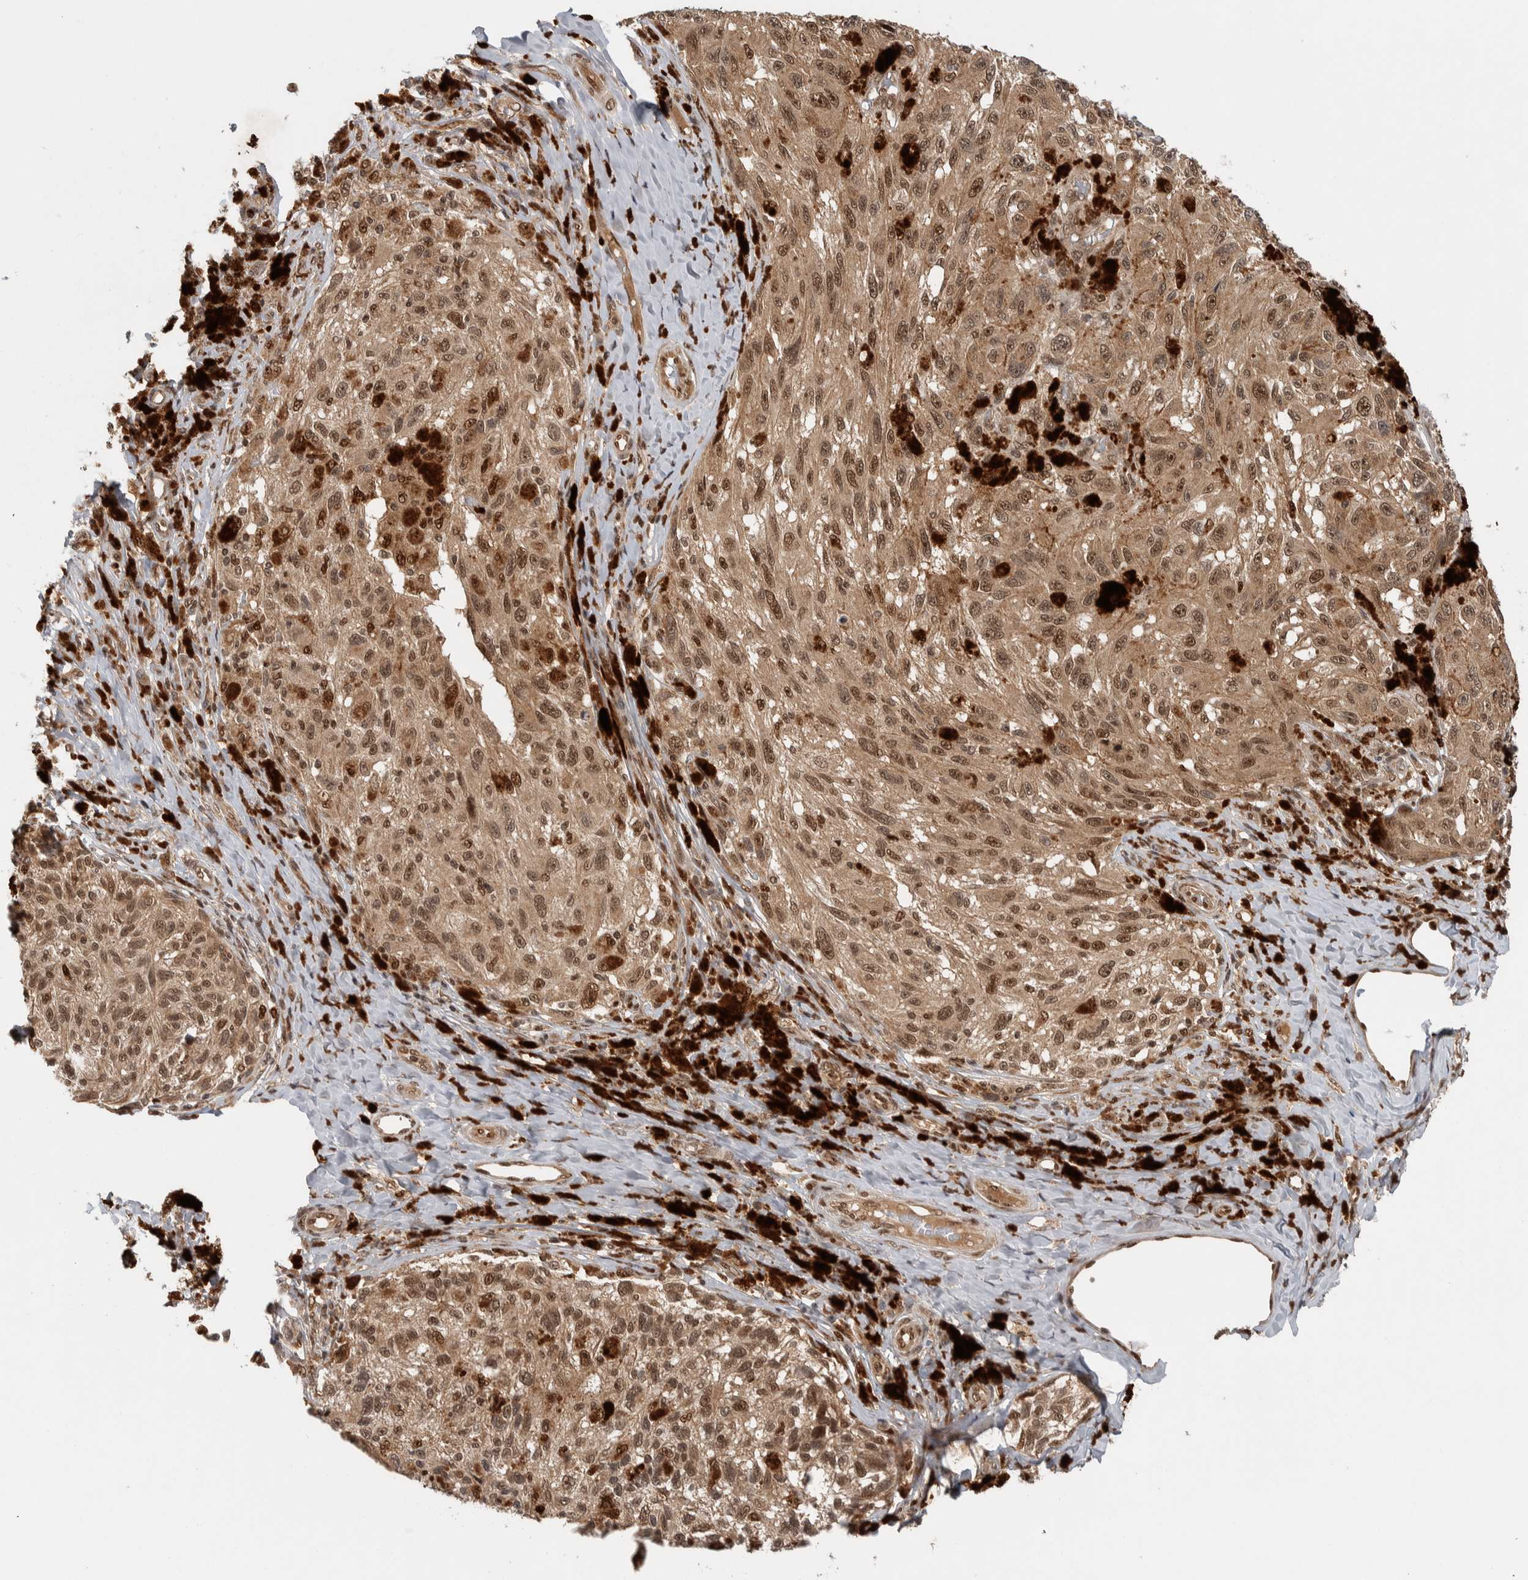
{"staining": {"intensity": "moderate", "quantity": ">75%", "location": "cytoplasmic/membranous,nuclear"}, "tissue": "melanoma", "cell_type": "Tumor cells", "image_type": "cancer", "snomed": [{"axis": "morphology", "description": "Malignant melanoma, NOS"}, {"axis": "topography", "description": "Skin"}], "caption": "This image reveals IHC staining of melanoma, with medium moderate cytoplasmic/membranous and nuclear staining in about >75% of tumor cells.", "gene": "RPS6KA4", "patient": {"sex": "female", "age": 73}}